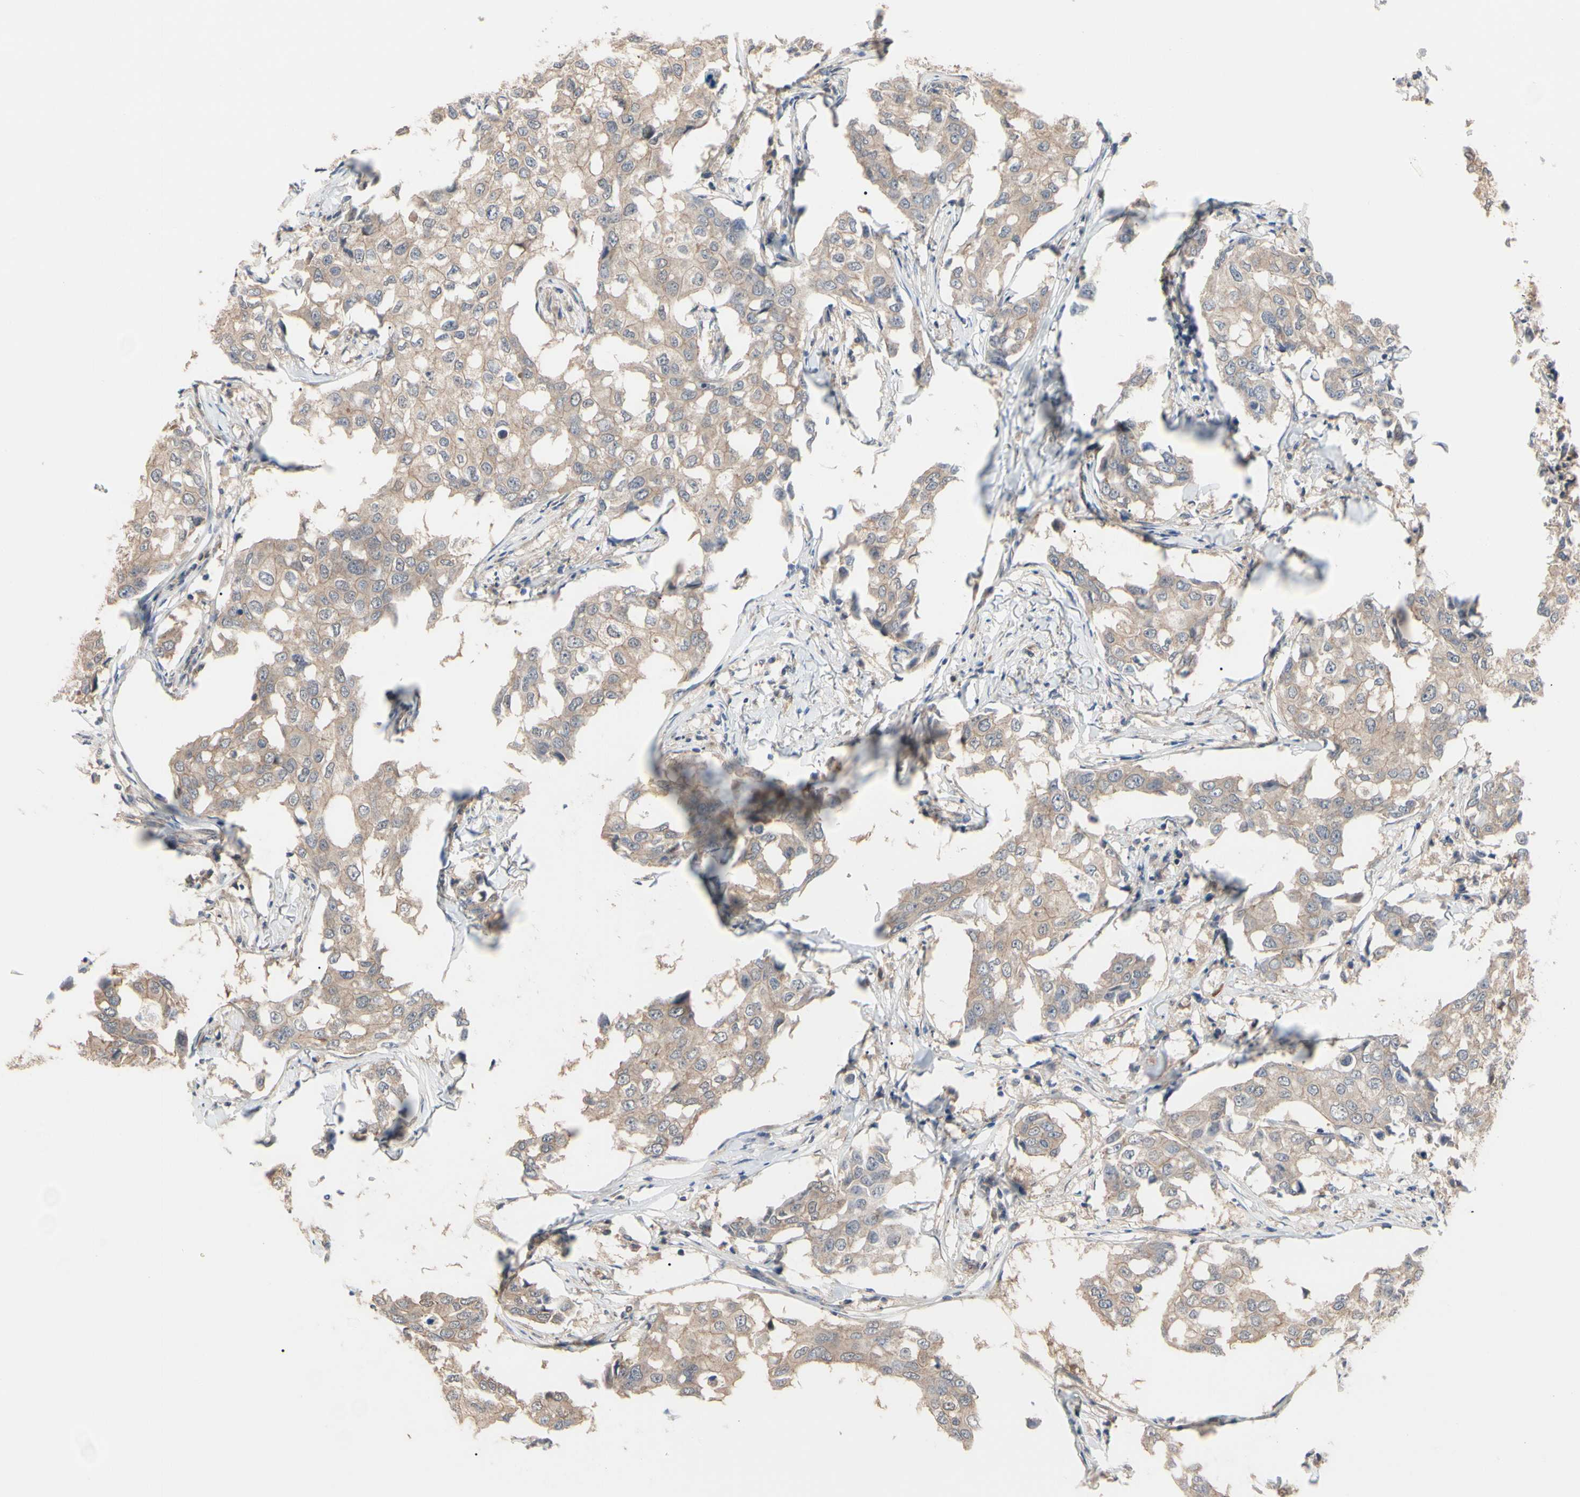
{"staining": {"intensity": "moderate", "quantity": ">75%", "location": "cytoplasmic/membranous"}, "tissue": "breast cancer", "cell_type": "Tumor cells", "image_type": "cancer", "snomed": [{"axis": "morphology", "description": "Duct carcinoma"}, {"axis": "topography", "description": "Breast"}], "caption": "Immunohistochemical staining of human breast cancer (intraductal carcinoma) shows moderate cytoplasmic/membranous protein expression in about >75% of tumor cells.", "gene": "DPP8", "patient": {"sex": "female", "age": 27}}